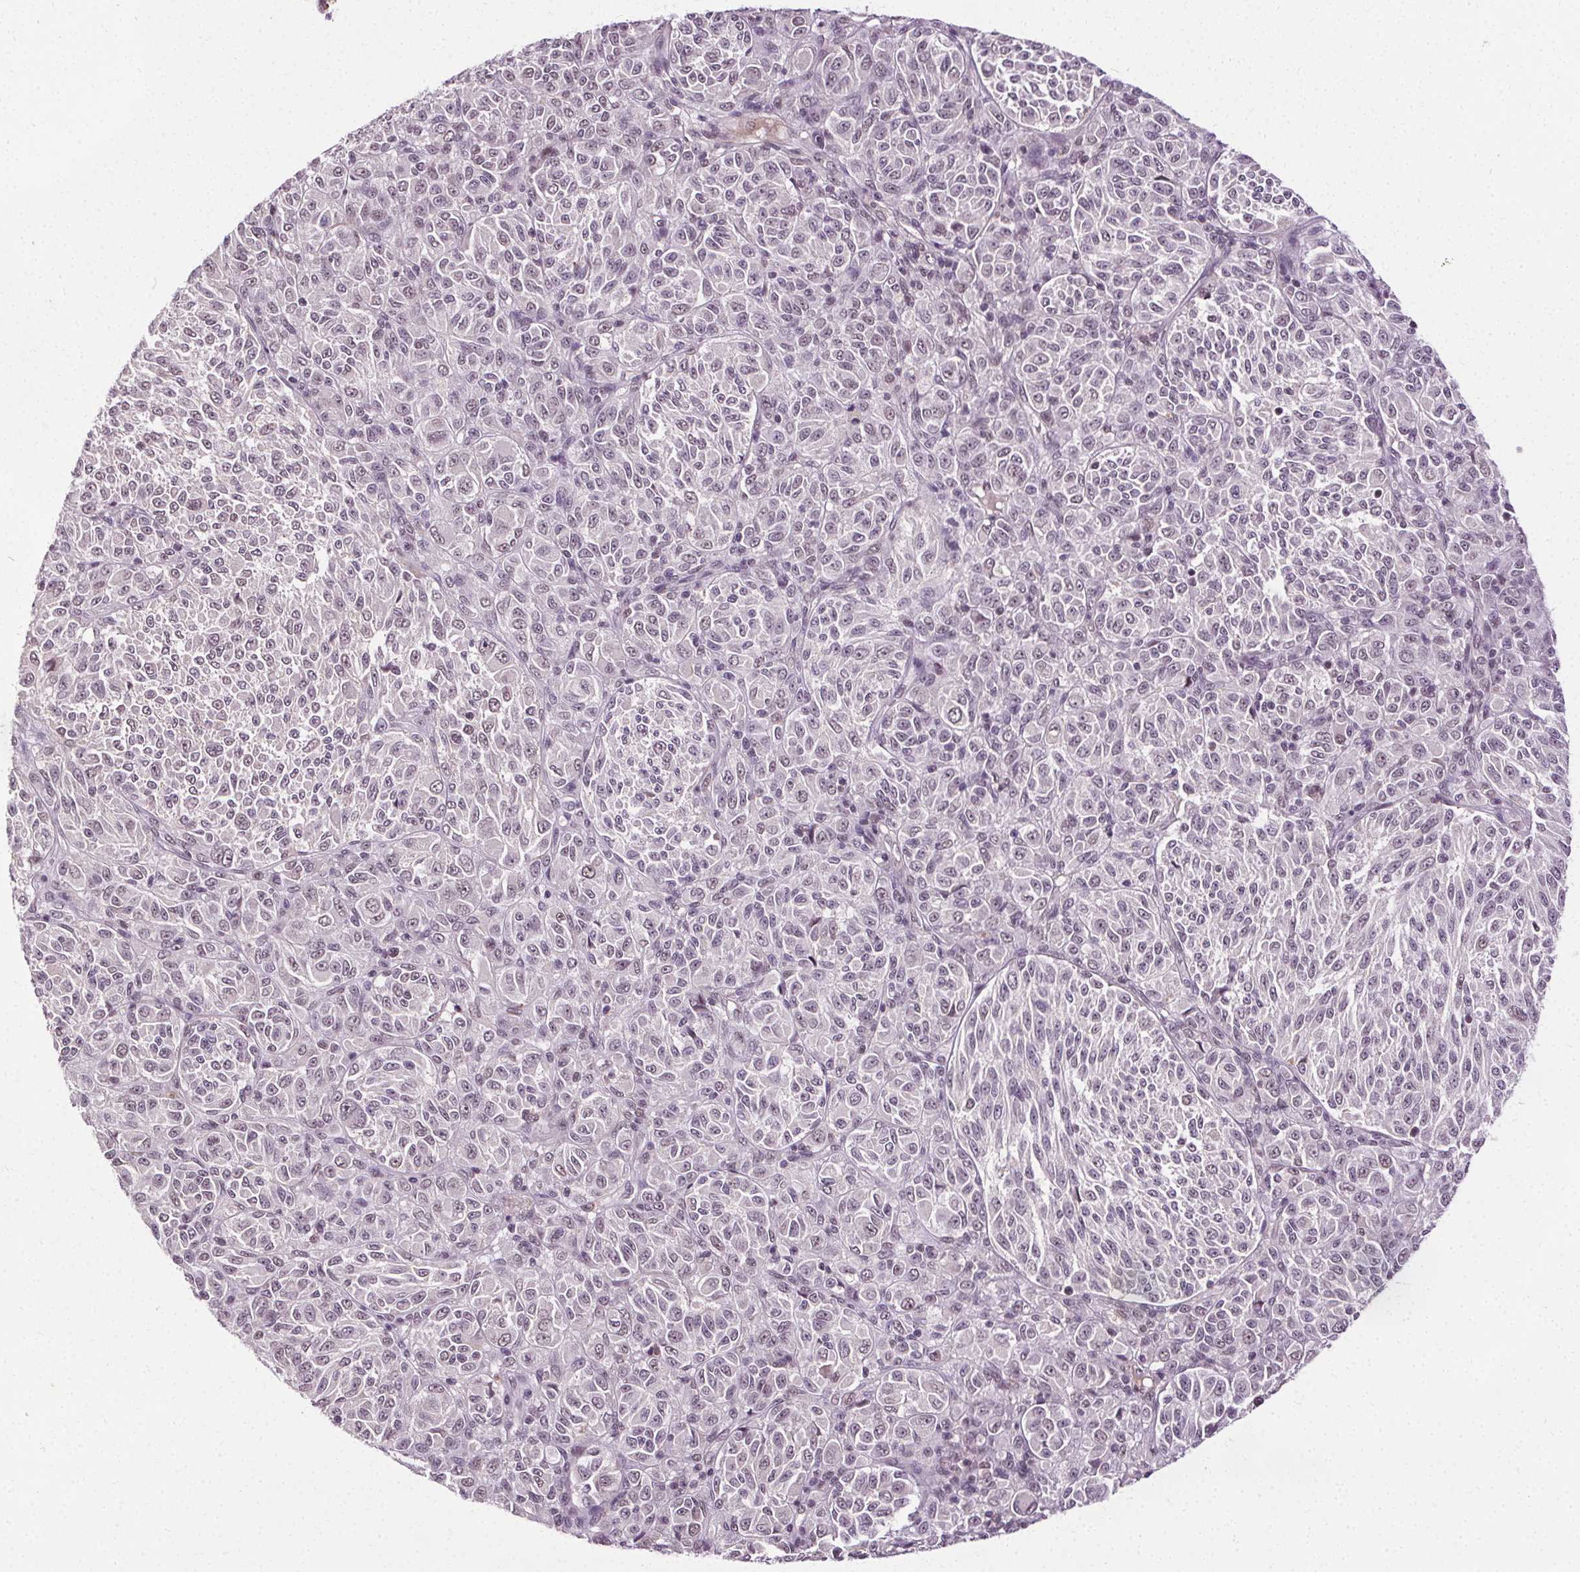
{"staining": {"intensity": "moderate", "quantity": "25%-75%", "location": "nuclear"}, "tissue": "melanoma", "cell_type": "Tumor cells", "image_type": "cancer", "snomed": [{"axis": "morphology", "description": "Malignant melanoma, Metastatic site"}, {"axis": "topography", "description": "Brain"}], "caption": "Human melanoma stained with a brown dye exhibits moderate nuclear positive staining in about 25%-75% of tumor cells.", "gene": "MED6", "patient": {"sex": "female", "age": 56}}